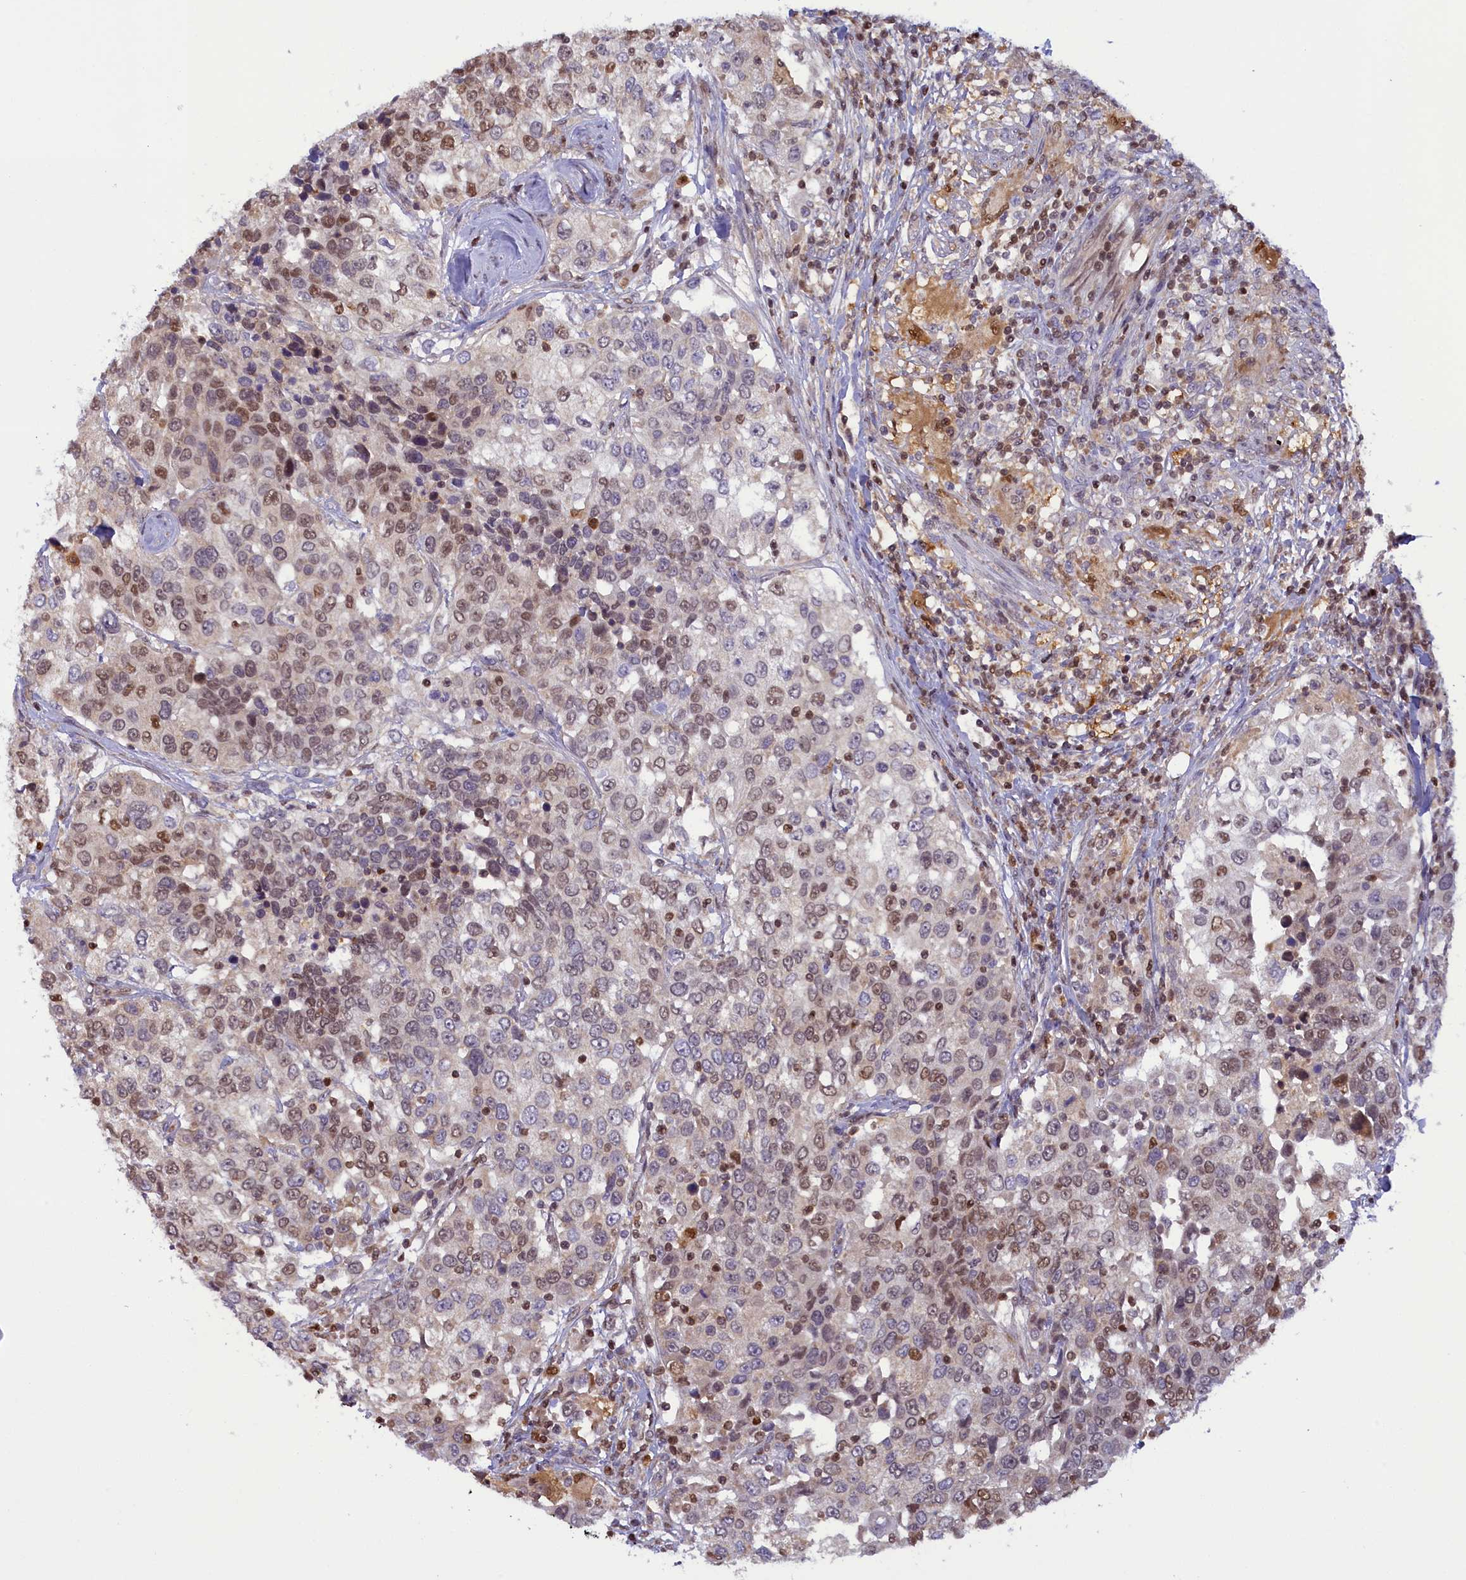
{"staining": {"intensity": "moderate", "quantity": "25%-75%", "location": "nuclear"}, "tissue": "urothelial cancer", "cell_type": "Tumor cells", "image_type": "cancer", "snomed": [{"axis": "morphology", "description": "Urothelial carcinoma, High grade"}, {"axis": "topography", "description": "Urinary bladder"}], "caption": "Immunohistochemical staining of human urothelial cancer shows medium levels of moderate nuclear protein positivity in about 25%-75% of tumor cells.", "gene": "IZUMO2", "patient": {"sex": "female", "age": 80}}